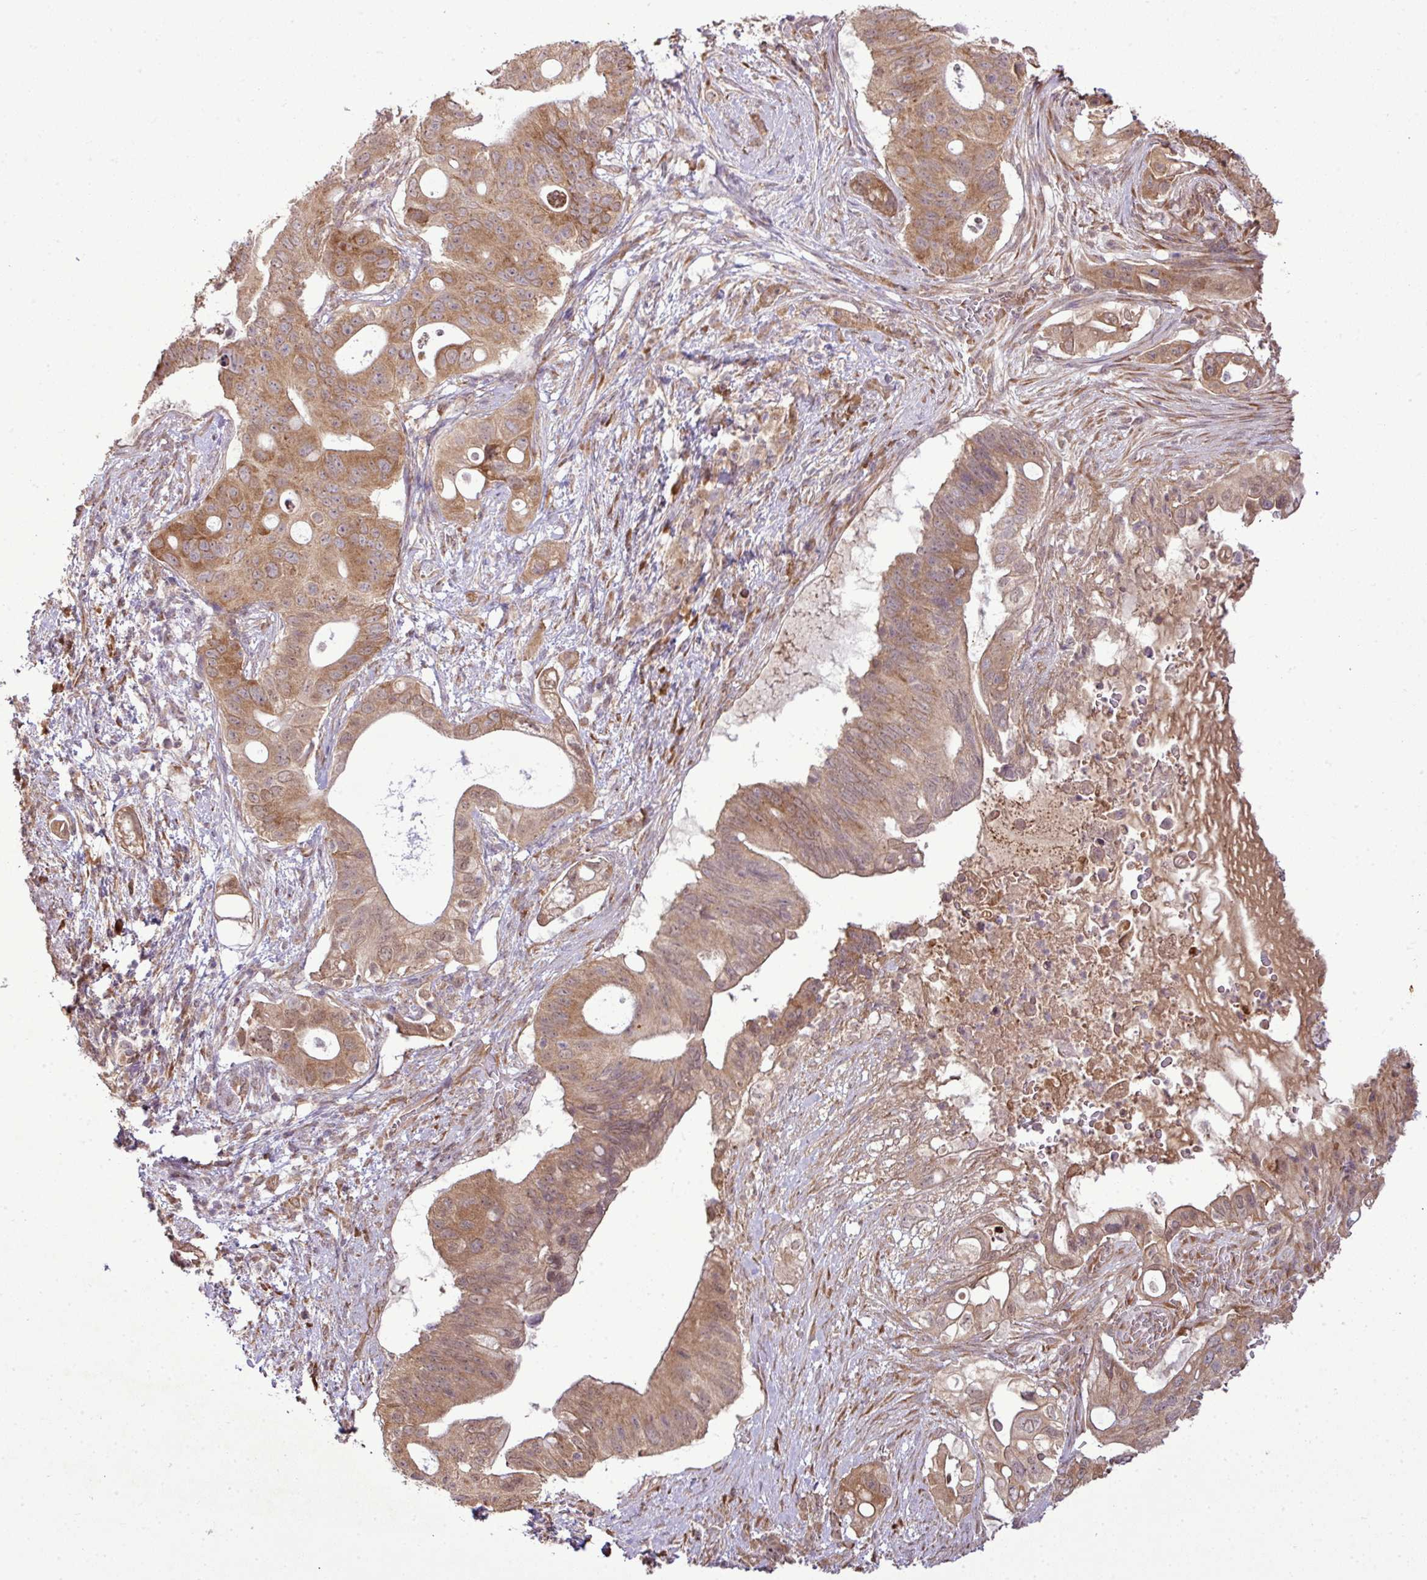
{"staining": {"intensity": "moderate", "quantity": ">75%", "location": "cytoplasmic/membranous"}, "tissue": "pancreatic cancer", "cell_type": "Tumor cells", "image_type": "cancer", "snomed": [{"axis": "morphology", "description": "Adenocarcinoma, NOS"}, {"axis": "topography", "description": "Pancreas"}], "caption": "Adenocarcinoma (pancreatic) stained for a protein demonstrates moderate cytoplasmic/membranous positivity in tumor cells. The staining was performed using DAB (3,3'-diaminobenzidine), with brown indicating positive protein expression. Nuclei are stained blue with hematoxylin.", "gene": "DNAAF4", "patient": {"sex": "female", "age": 72}}